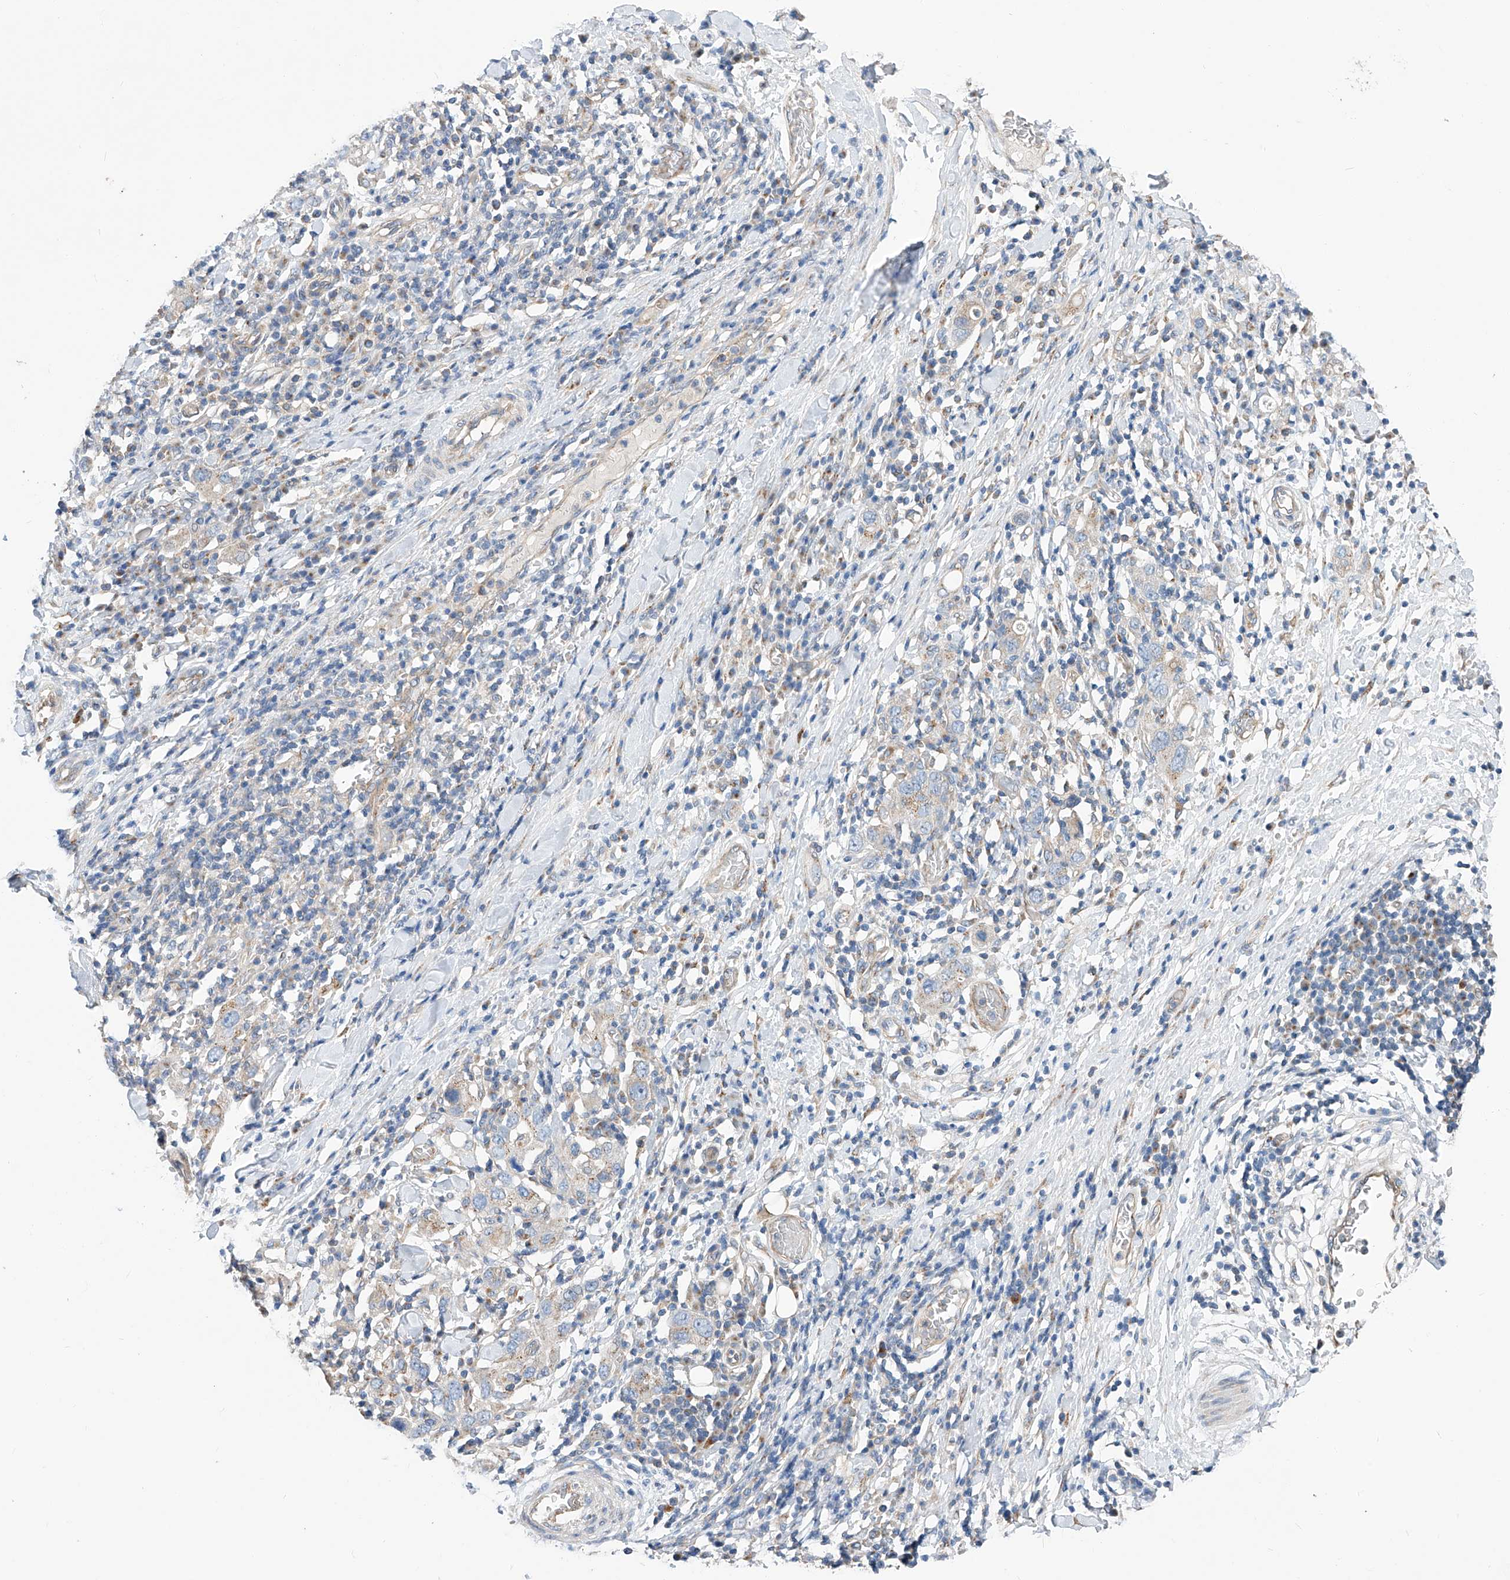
{"staining": {"intensity": "weak", "quantity": "<25%", "location": "cytoplasmic/membranous"}, "tissue": "stomach cancer", "cell_type": "Tumor cells", "image_type": "cancer", "snomed": [{"axis": "morphology", "description": "Adenocarcinoma, NOS"}, {"axis": "topography", "description": "Stomach, upper"}], "caption": "Immunohistochemistry photomicrograph of neoplastic tissue: stomach cancer (adenocarcinoma) stained with DAB (3,3'-diaminobenzidine) shows no significant protein positivity in tumor cells. (Stains: DAB IHC with hematoxylin counter stain, Microscopy: brightfield microscopy at high magnification).", "gene": "SLC22A7", "patient": {"sex": "male", "age": 62}}